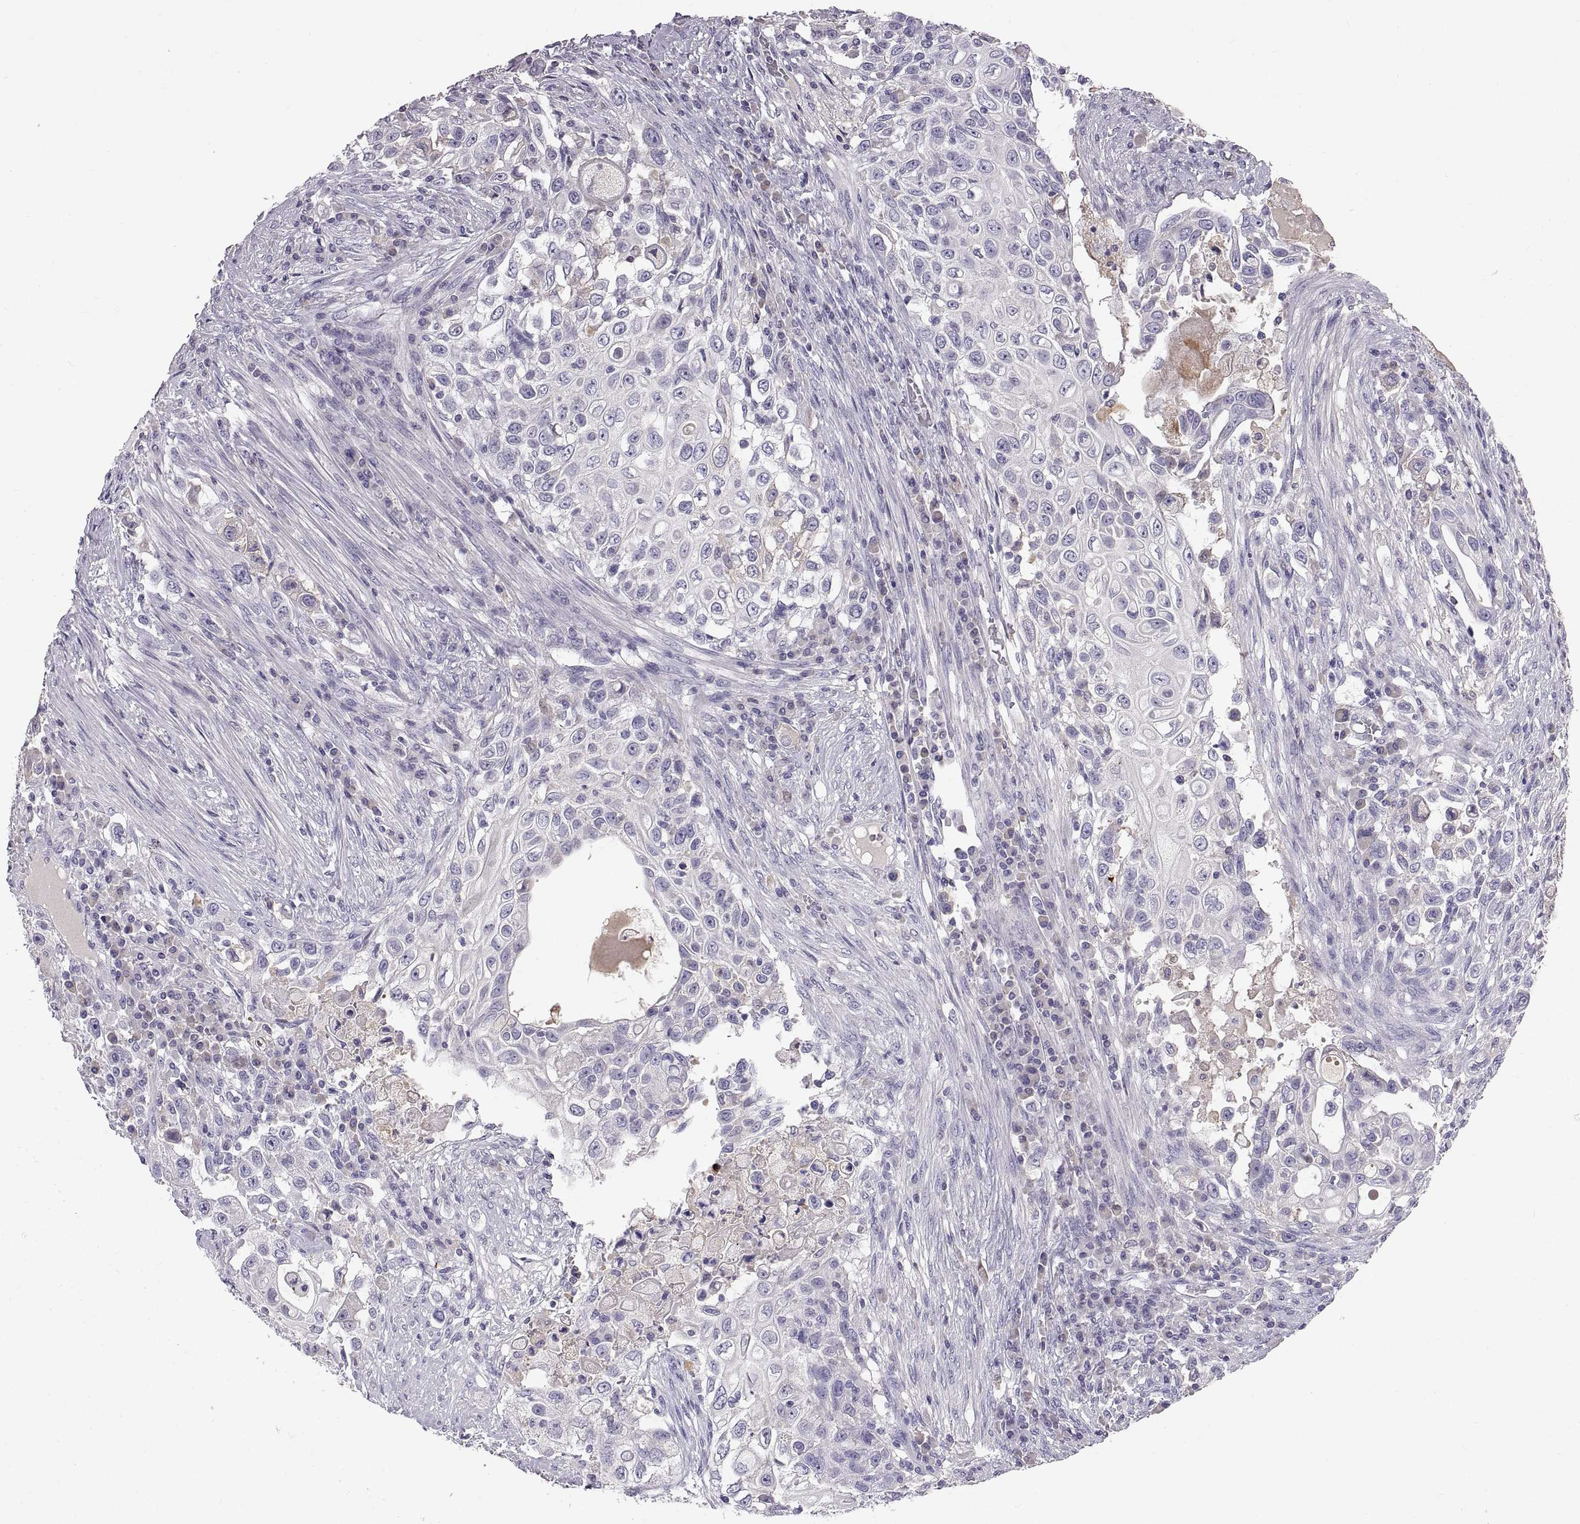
{"staining": {"intensity": "negative", "quantity": "none", "location": "none"}, "tissue": "urothelial cancer", "cell_type": "Tumor cells", "image_type": "cancer", "snomed": [{"axis": "morphology", "description": "Urothelial carcinoma, High grade"}, {"axis": "topography", "description": "Urinary bladder"}], "caption": "High magnification brightfield microscopy of urothelial cancer stained with DAB (brown) and counterstained with hematoxylin (blue): tumor cells show no significant expression. Brightfield microscopy of IHC stained with DAB (3,3'-diaminobenzidine) (brown) and hematoxylin (blue), captured at high magnification.", "gene": "ADAM32", "patient": {"sex": "female", "age": 56}}